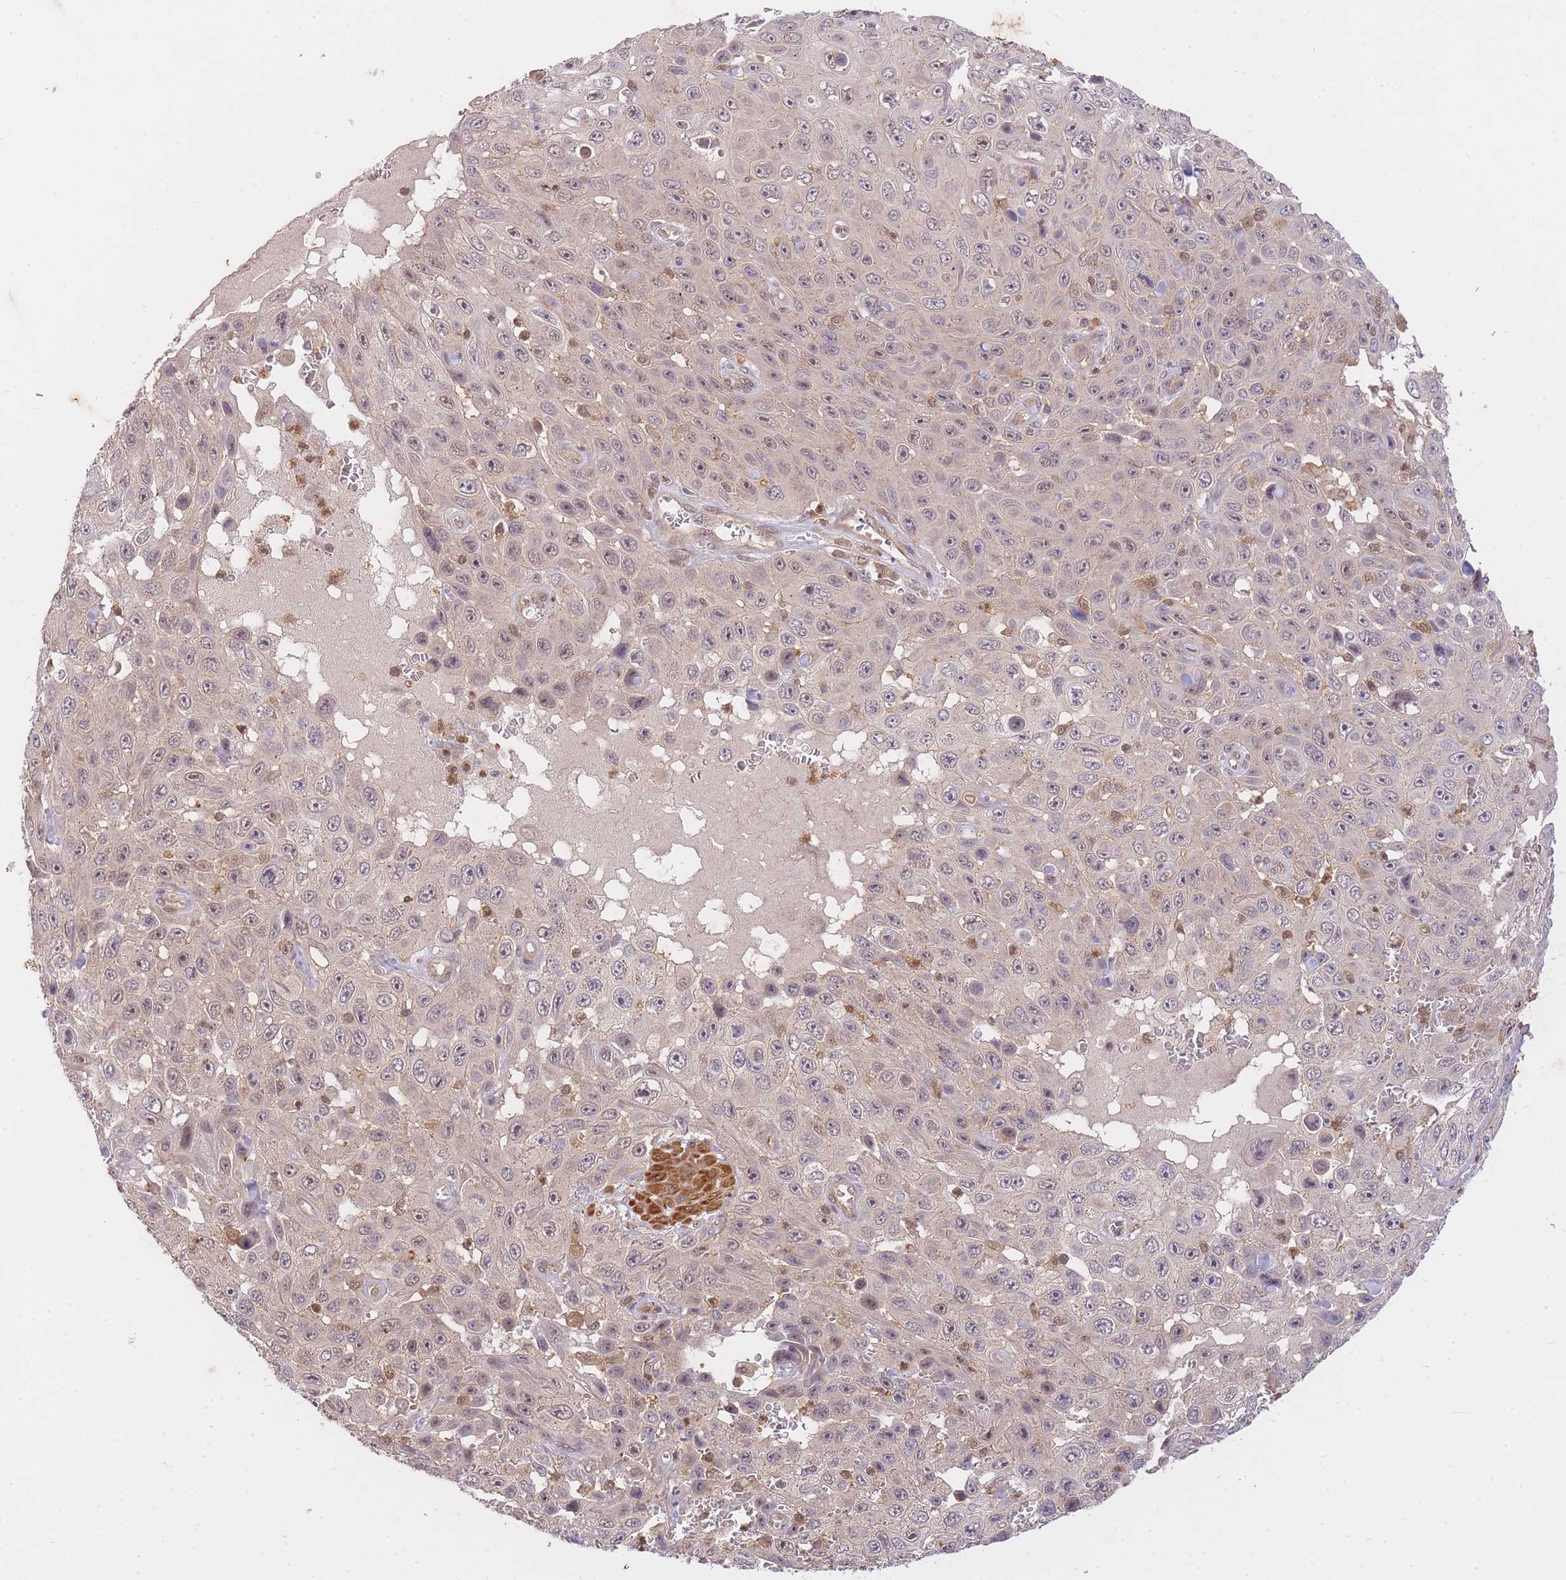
{"staining": {"intensity": "weak", "quantity": "25%-75%", "location": "nuclear"}, "tissue": "skin cancer", "cell_type": "Tumor cells", "image_type": "cancer", "snomed": [{"axis": "morphology", "description": "Squamous cell carcinoma, NOS"}, {"axis": "topography", "description": "Skin"}], "caption": "Immunohistochemistry (IHC) photomicrograph of neoplastic tissue: skin squamous cell carcinoma stained using IHC displays low levels of weak protein expression localized specifically in the nuclear of tumor cells, appearing as a nuclear brown color.", "gene": "ST8SIA4", "patient": {"sex": "male", "age": 82}}